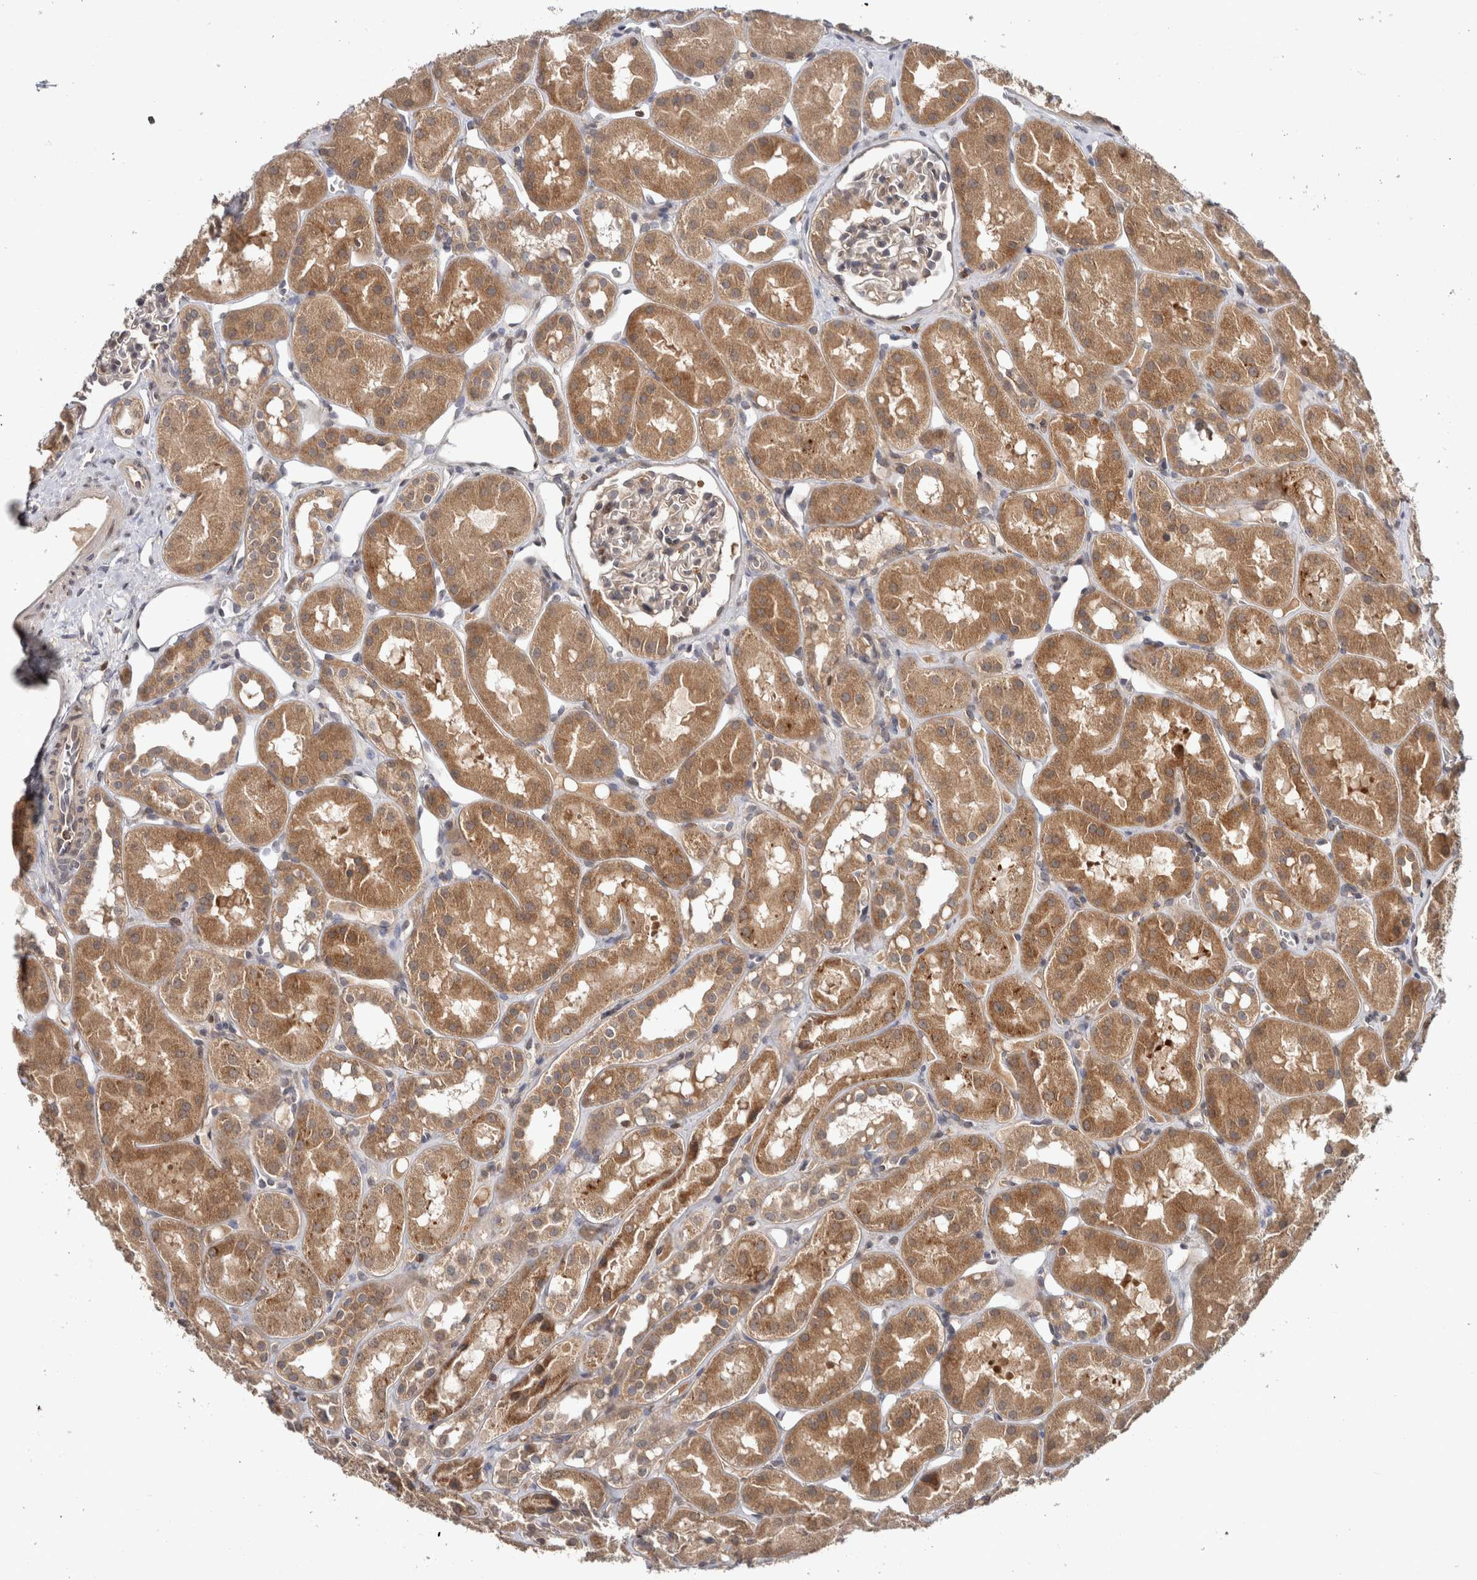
{"staining": {"intensity": "weak", "quantity": "<25%", "location": "cytoplasmic/membranous"}, "tissue": "kidney", "cell_type": "Cells in glomeruli", "image_type": "normal", "snomed": [{"axis": "morphology", "description": "Normal tissue, NOS"}, {"axis": "topography", "description": "Kidney"}], "caption": "There is no significant positivity in cells in glomeruli of kidney. The staining is performed using DAB (3,3'-diaminobenzidine) brown chromogen with nuclei counter-stained in using hematoxylin.", "gene": "HMOX2", "patient": {"sex": "male", "age": 16}}